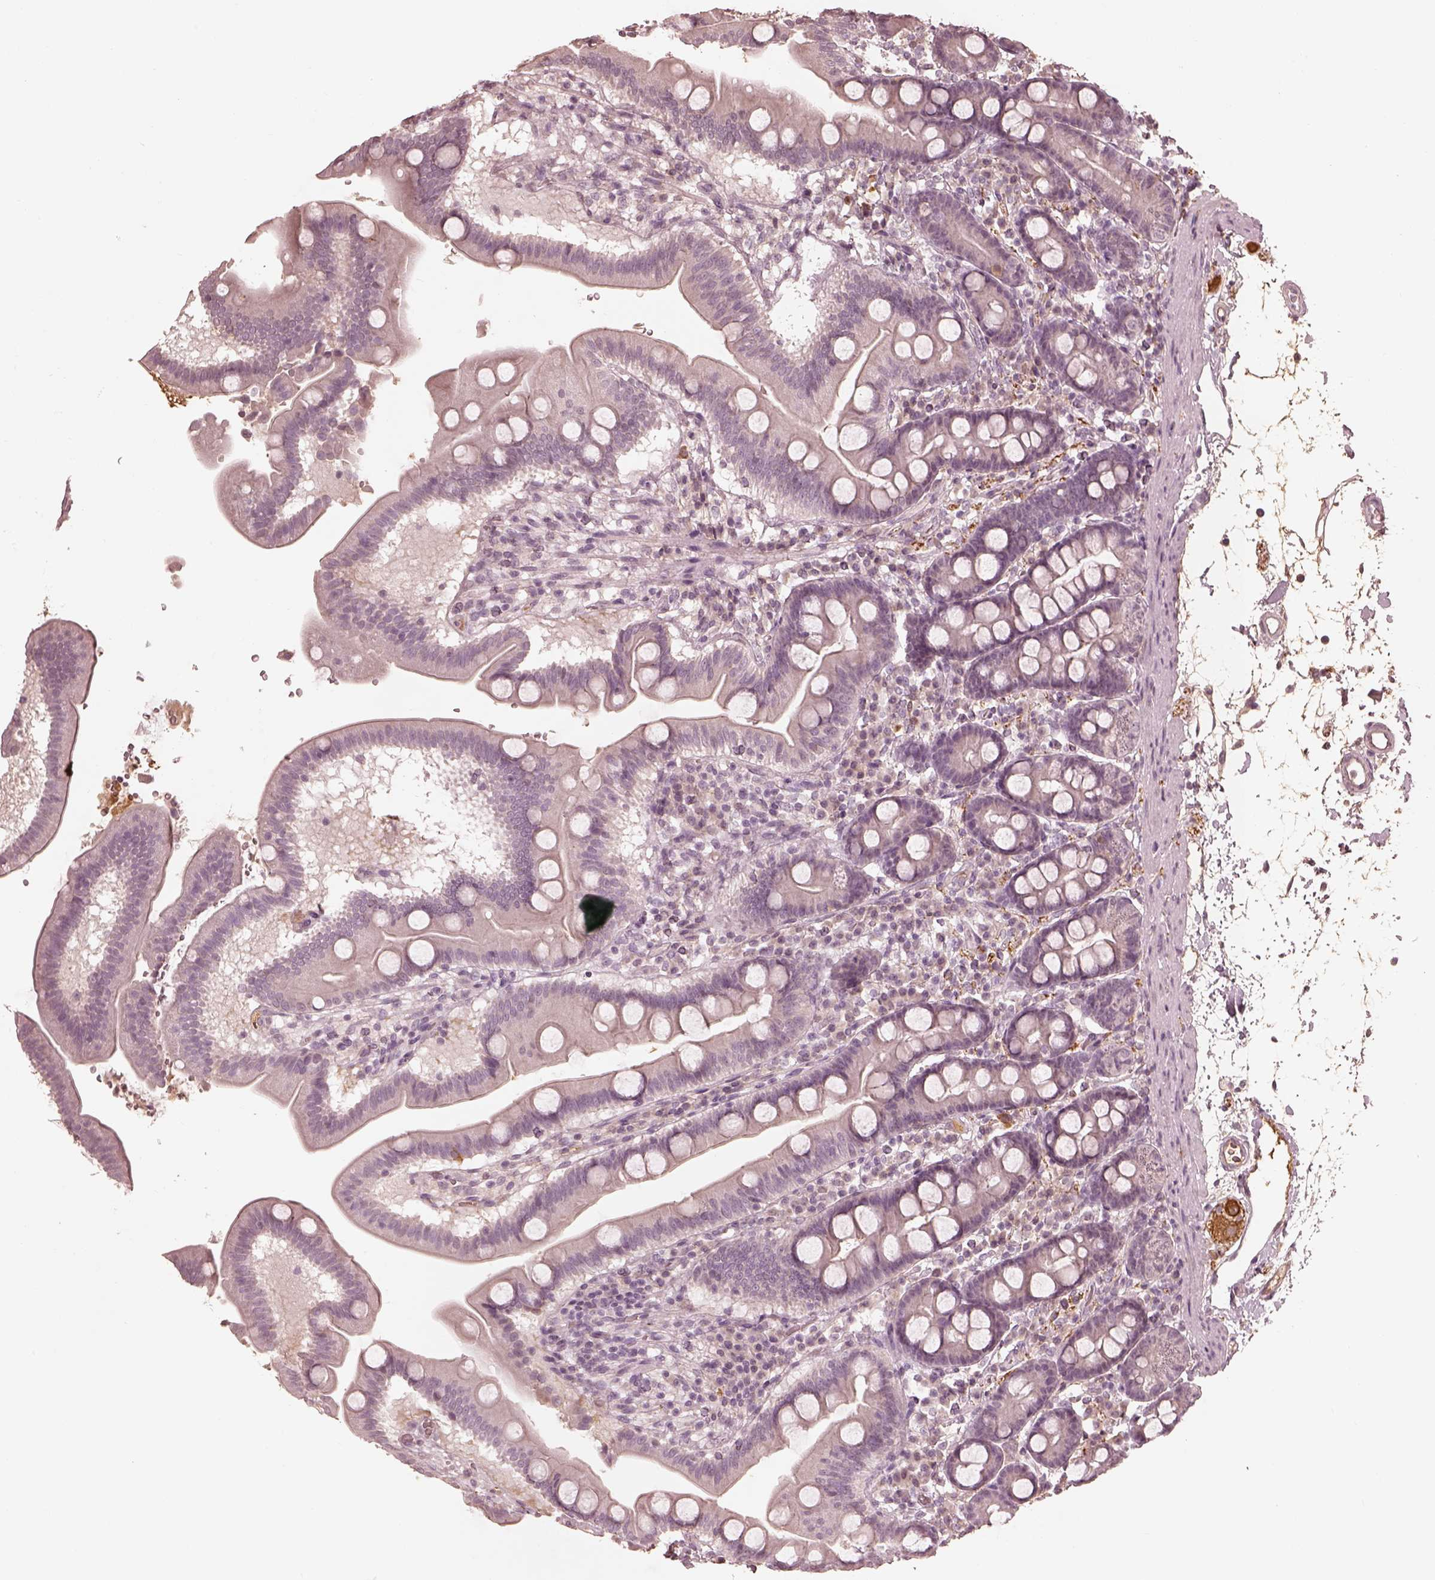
{"staining": {"intensity": "negative", "quantity": "none", "location": "none"}, "tissue": "duodenum", "cell_type": "Glandular cells", "image_type": "normal", "snomed": [{"axis": "morphology", "description": "Normal tissue, NOS"}, {"axis": "topography", "description": "Pancreas"}, {"axis": "topography", "description": "Duodenum"}], "caption": "Immunohistochemistry histopathology image of benign duodenum: human duodenum stained with DAB shows no significant protein expression in glandular cells. Brightfield microscopy of immunohistochemistry (IHC) stained with DAB (brown) and hematoxylin (blue), captured at high magnification.", "gene": "CALR3", "patient": {"sex": "male", "age": 59}}